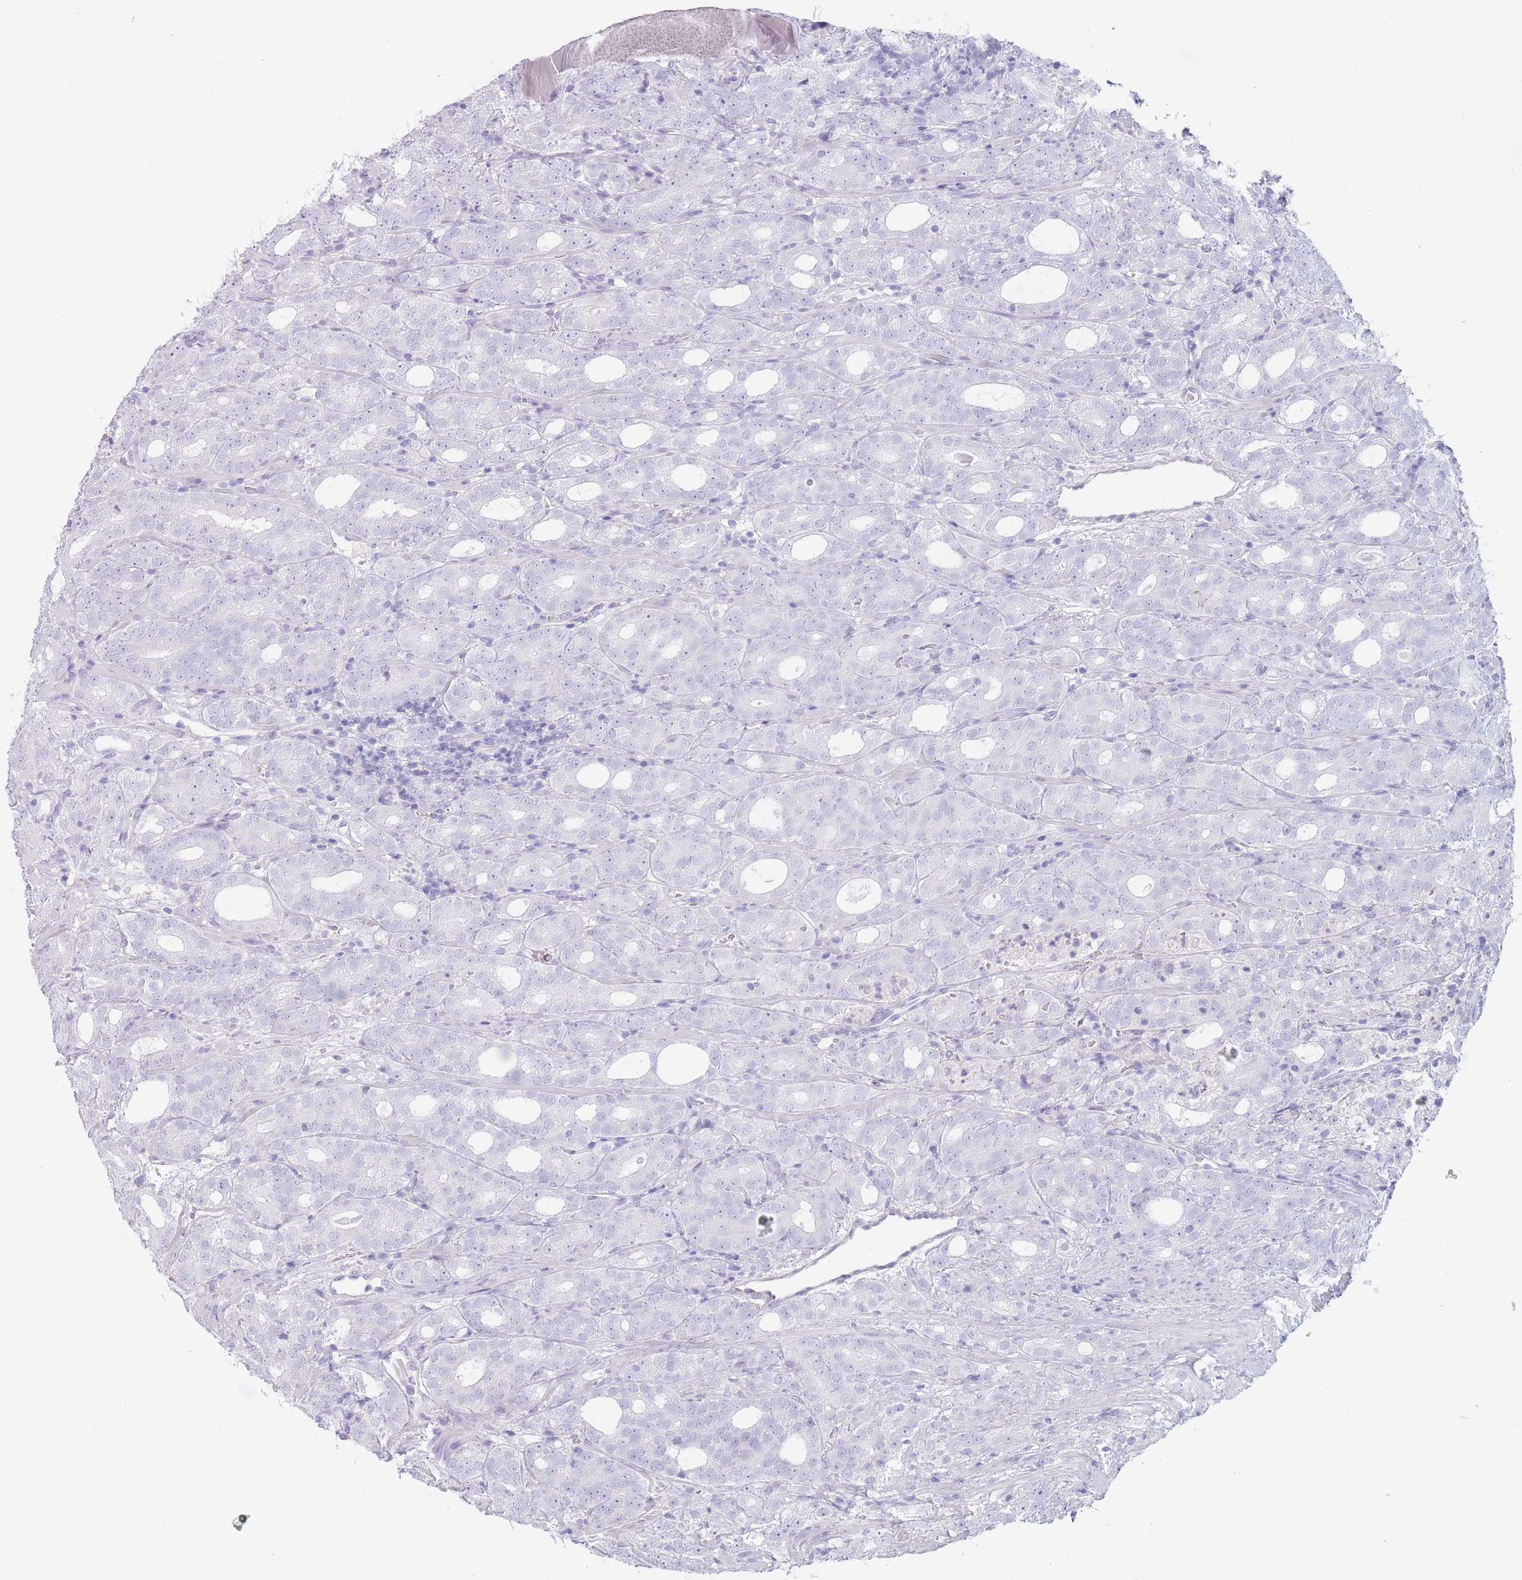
{"staining": {"intensity": "negative", "quantity": "none", "location": "none"}, "tissue": "prostate cancer", "cell_type": "Tumor cells", "image_type": "cancer", "snomed": [{"axis": "morphology", "description": "Adenocarcinoma, High grade"}, {"axis": "topography", "description": "Prostate"}], "caption": "IHC of prostate cancer (adenocarcinoma (high-grade)) reveals no staining in tumor cells.", "gene": "GPR12", "patient": {"sex": "male", "age": 64}}